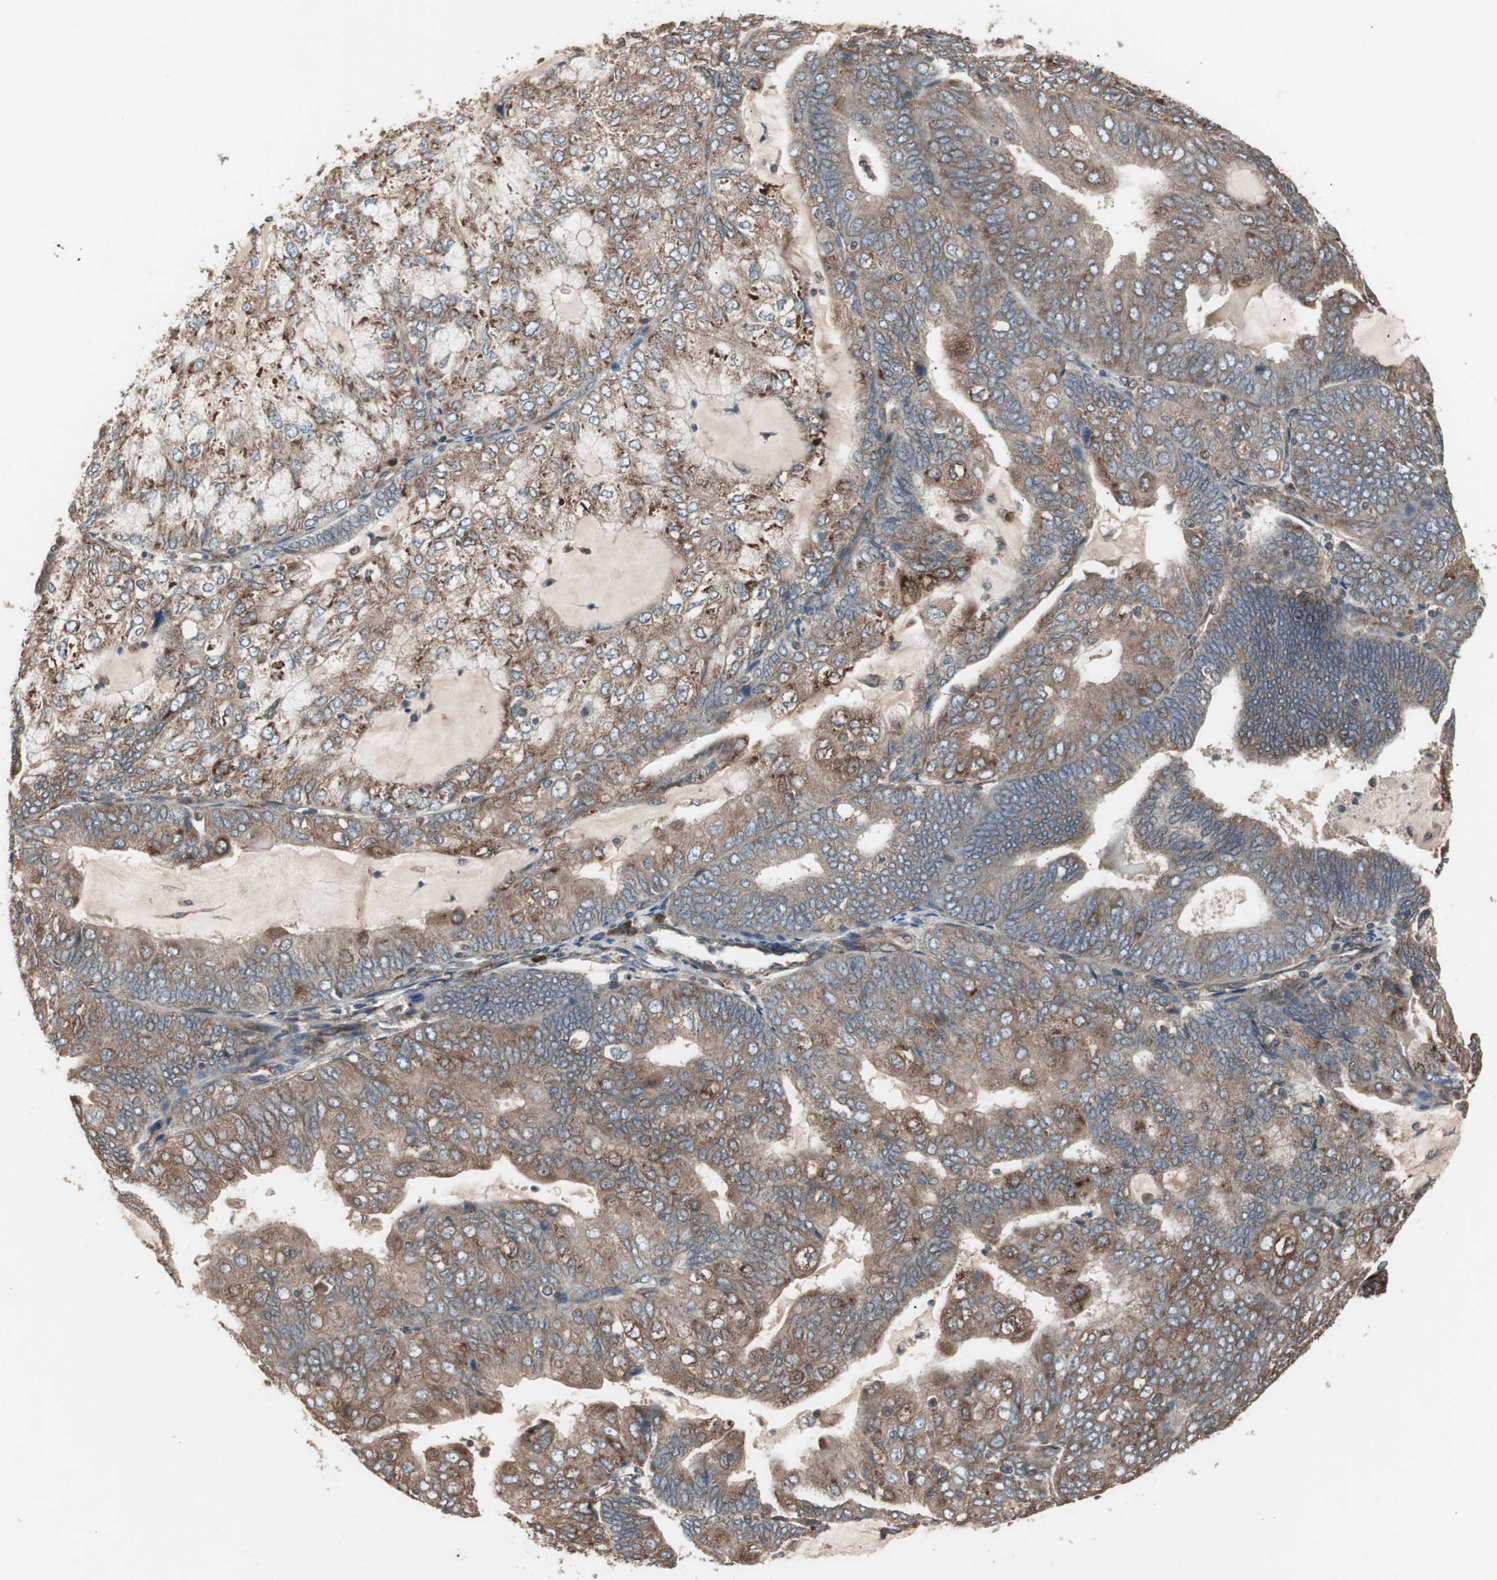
{"staining": {"intensity": "moderate", "quantity": ">75%", "location": "cytoplasmic/membranous"}, "tissue": "endometrial cancer", "cell_type": "Tumor cells", "image_type": "cancer", "snomed": [{"axis": "morphology", "description": "Adenocarcinoma, NOS"}, {"axis": "topography", "description": "Endometrium"}], "caption": "Protein expression analysis of human endometrial adenocarcinoma reveals moderate cytoplasmic/membranous staining in about >75% of tumor cells. (DAB (3,3'-diaminobenzidine) IHC with brightfield microscopy, high magnification).", "gene": "LZTS1", "patient": {"sex": "female", "age": 81}}